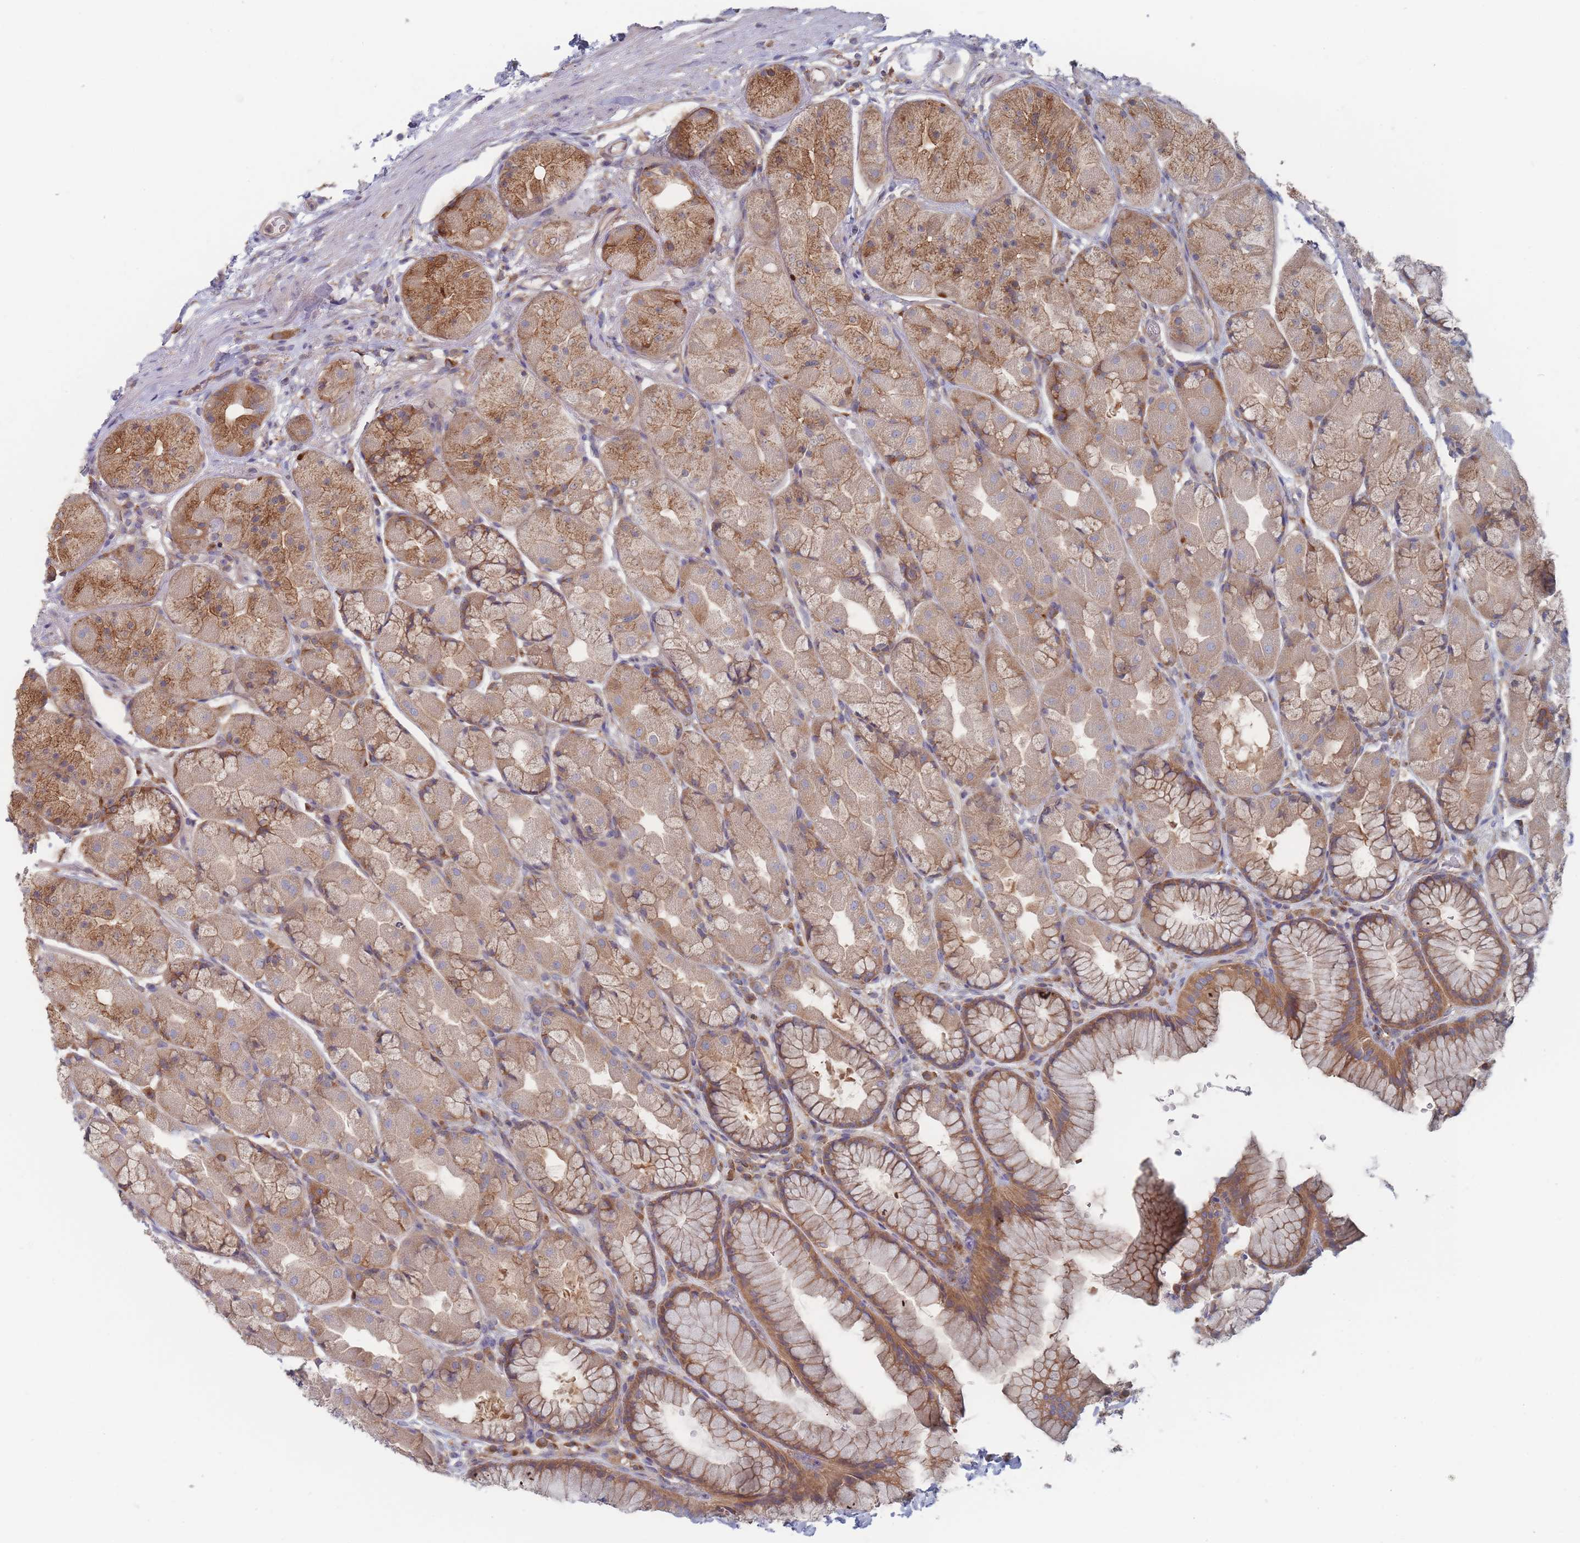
{"staining": {"intensity": "moderate", "quantity": ">75%", "location": "cytoplasmic/membranous"}, "tissue": "stomach", "cell_type": "Glandular cells", "image_type": "normal", "snomed": [{"axis": "morphology", "description": "Normal tissue, NOS"}, {"axis": "topography", "description": "Stomach"}], "caption": "Brown immunohistochemical staining in benign stomach shows moderate cytoplasmic/membranous positivity in about >75% of glandular cells.", "gene": "EFCC1", "patient": {"sex": "male", "age": 57}}